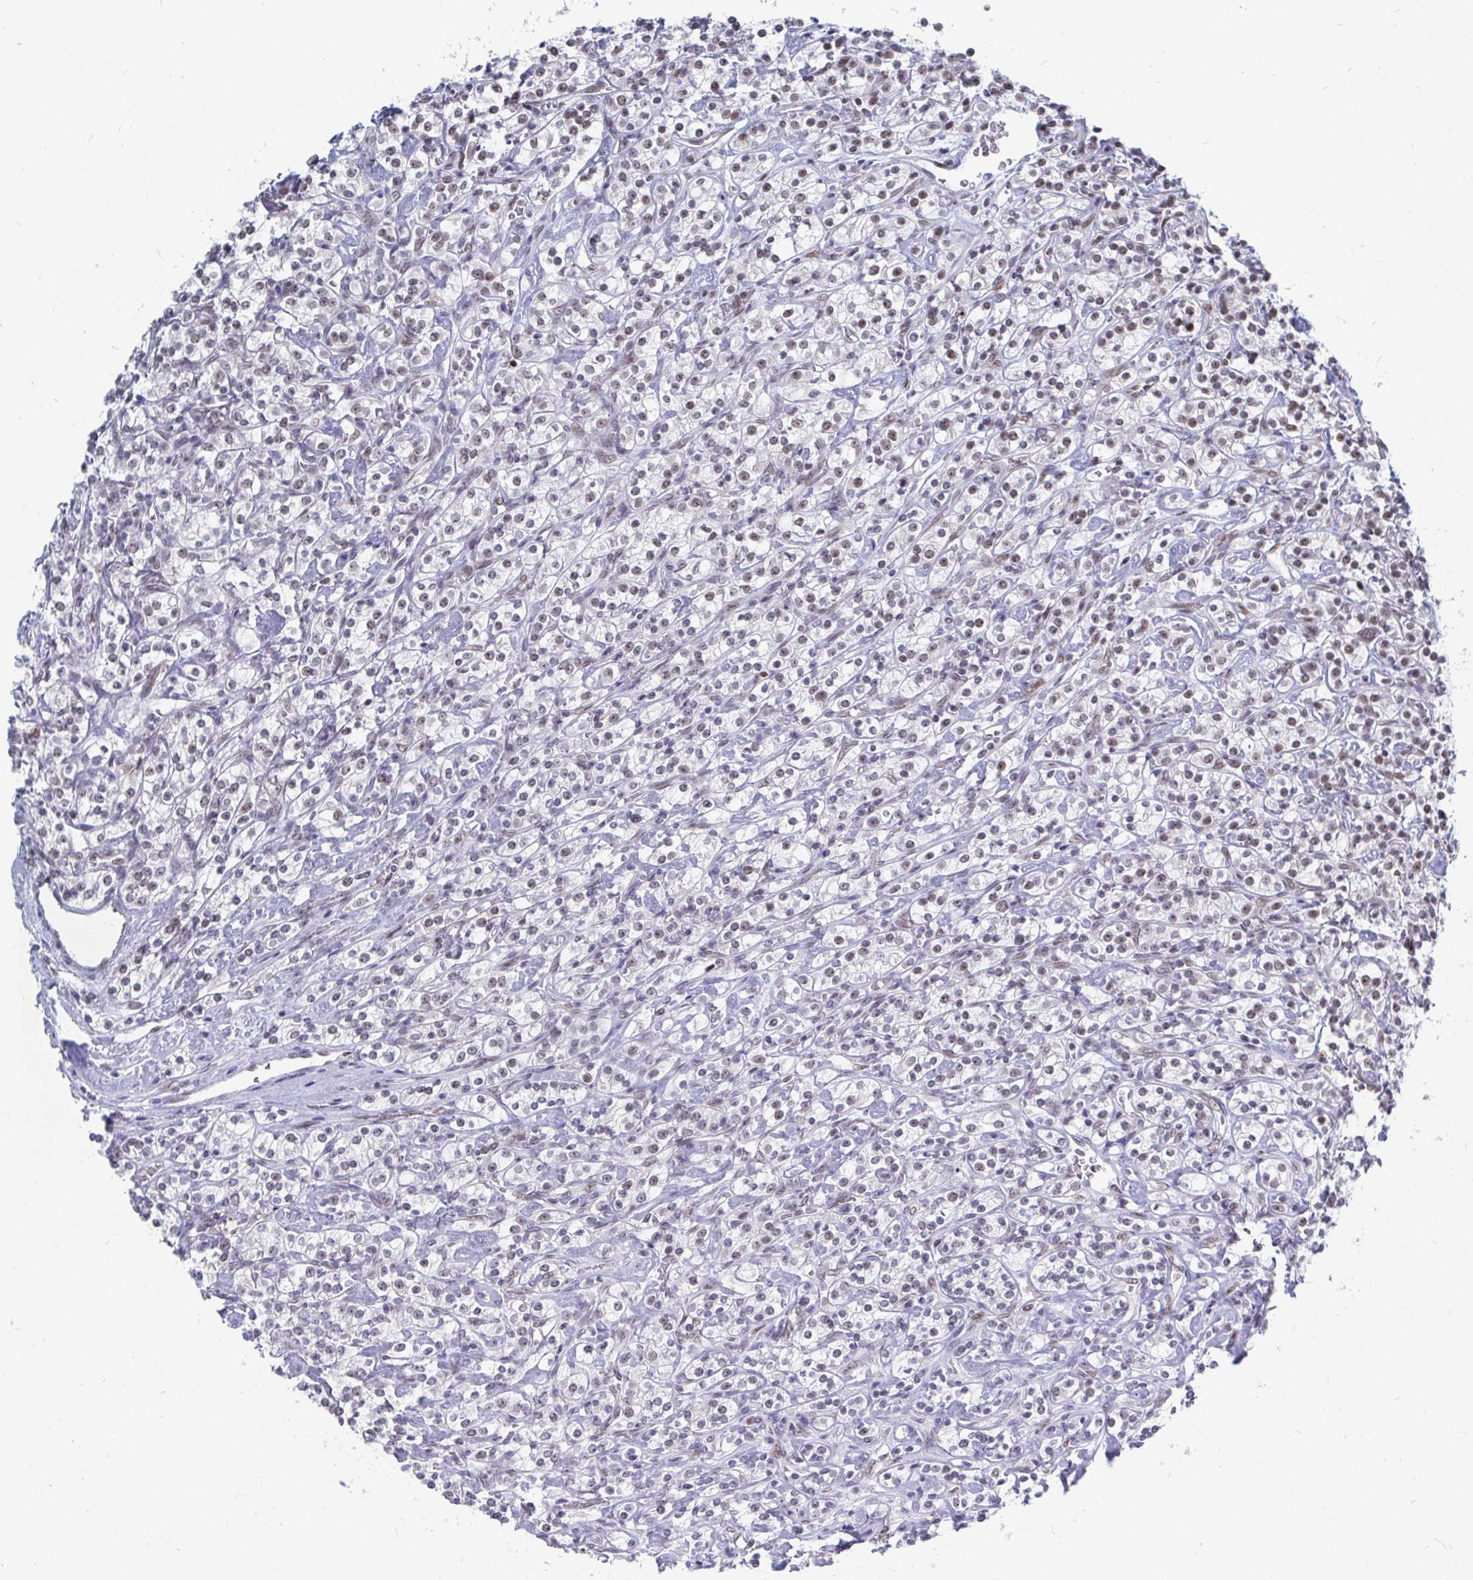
{"staining": {"intensity": "weak", "quantity": "<25%", "location": "nuclear"}, "tissue": "renal cancer", "cell_type": "Tumor cells", "image_type": "cancer", "snomed": [{"axis": "morphology", "description": "Adenocarcinoma, NOS"}, {"axis": "topography", "description": "Kidney"}], "caption": "Human adenocarcinoma (renal) stained for a protein using immunohistochemistry displays no expression in tumor cells.", "gene": "TRIP12", "patient": {"sex": "male", "age": 77}}